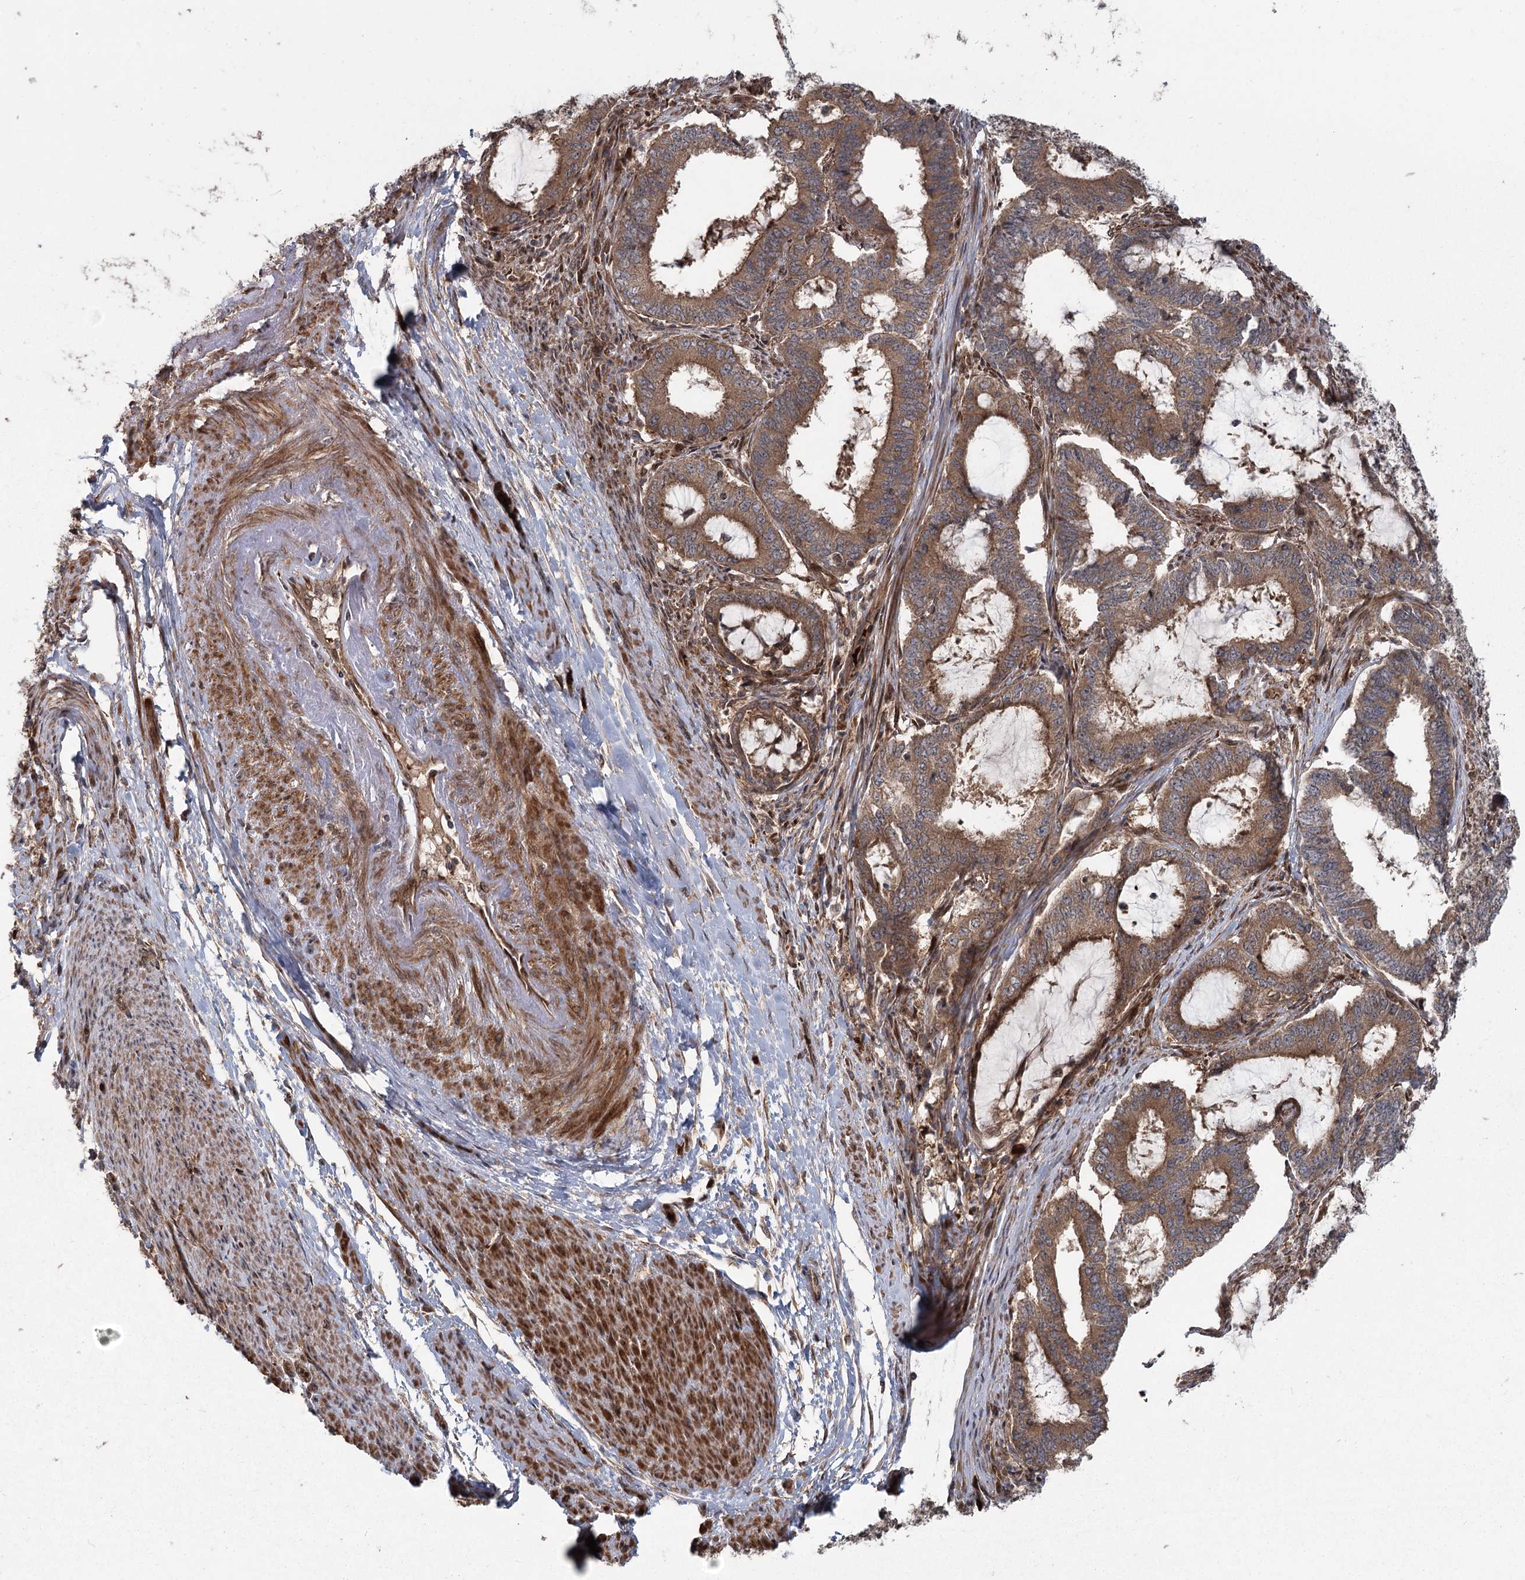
{"staining": {"intensity": "strong", "quantity": ">75%", "location": "cytoplasmic/membranous"}, "tissue": "endometrial cancer", "cell_type": "Tumor cells", "image_type": "cancer", "snomed": [{"axis": "morphology", "description": "Adenocarcinoma, NOS"}, {"axis": "topography", "description": "Endometrium"}], "caption": "DAB (3,3'-diaminobenzidine) immunohistochemical staining of adenocarcinoma (endometrial) shows strong cytoplasmic/membranous protein expression in about >75% of tumor cells.", "gene": "RAPGEF6", "patient": {"sex": "female", "age": 51}}